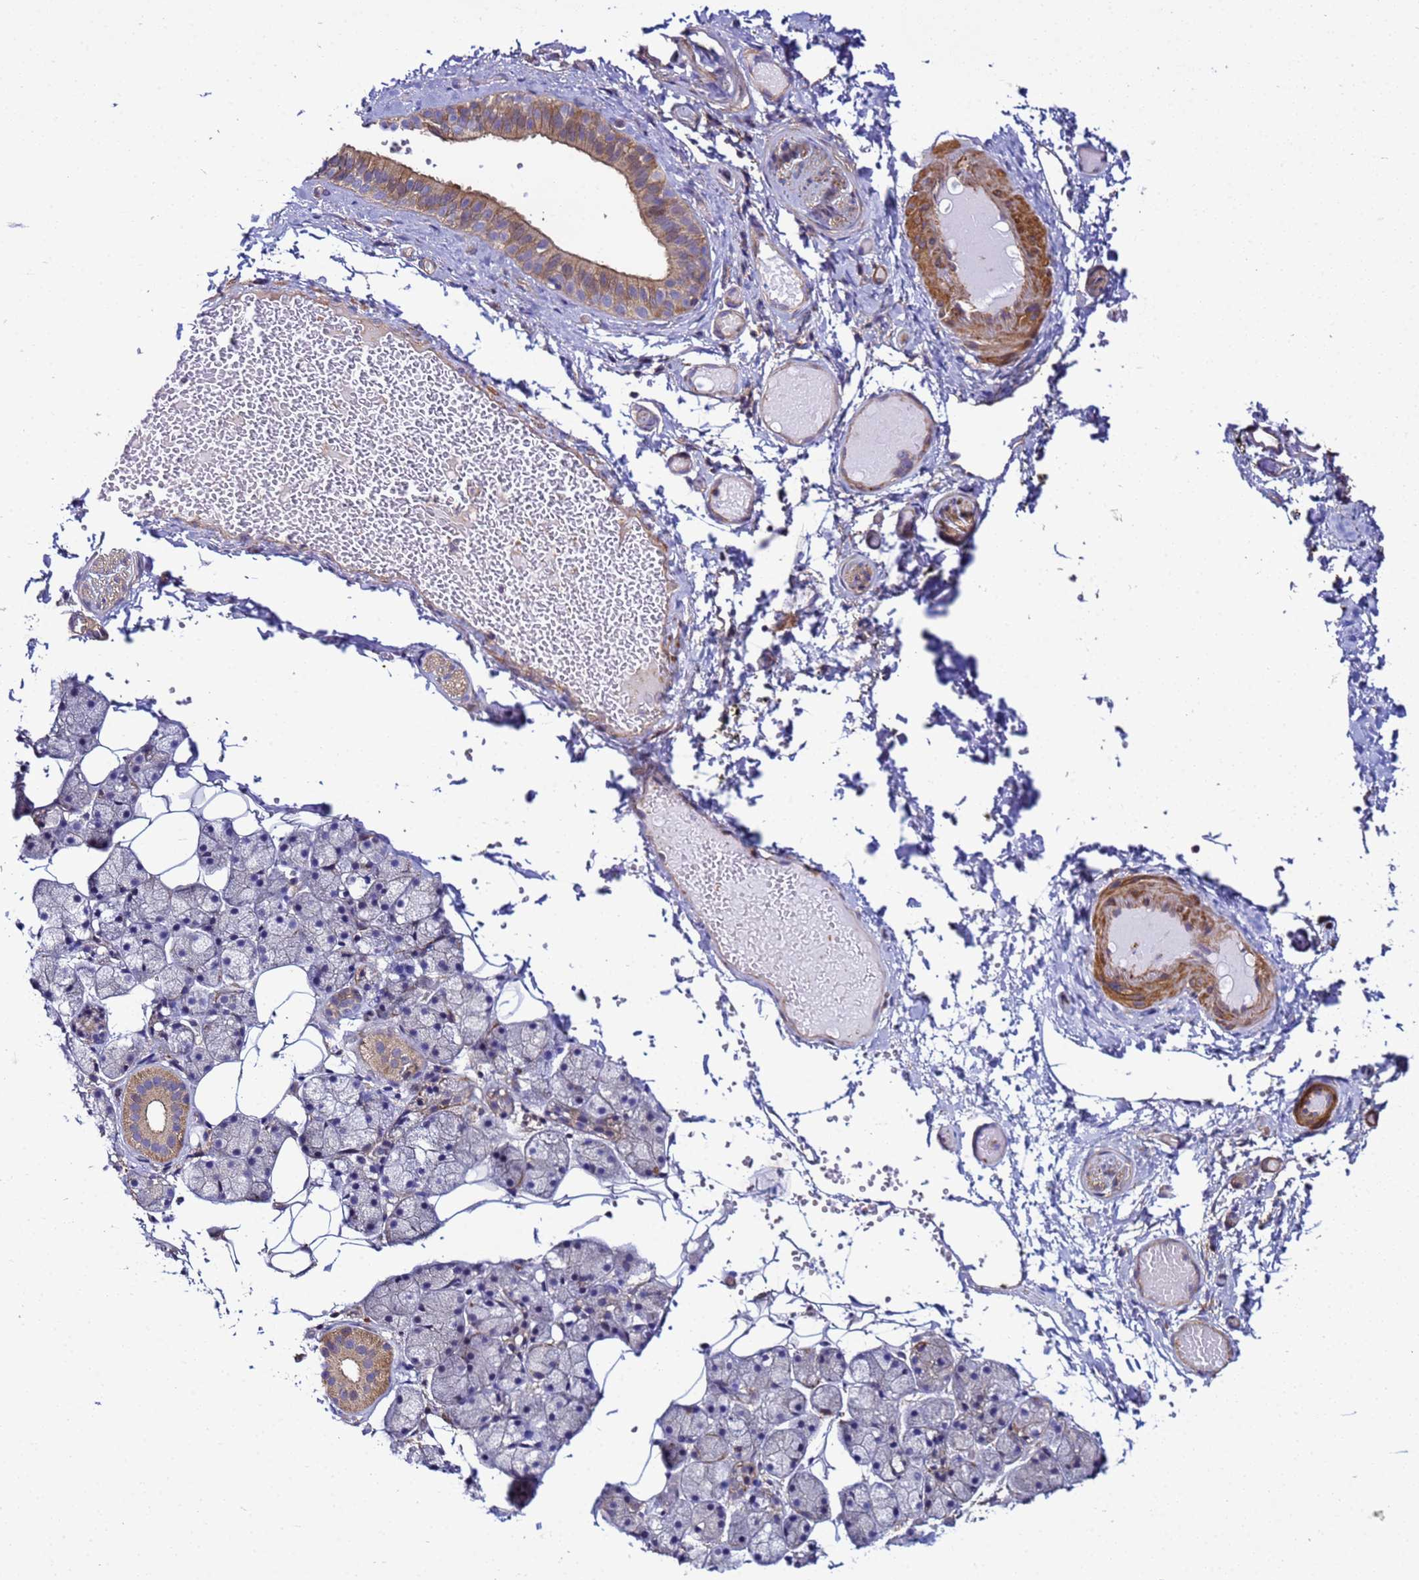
{"staining": {"intensity": "moderate", "quantity": "<25%", "location": "cytoplasmic/membranous"}, "tissue": "salivary gland", "cell_type": "Glandular cells", "image_type": "normal", "snomed": [{"axis": "morphology", "description": "Normal tissue, NOS"}, {"axis": "topography", "description": "Salivary gland"}], "caption": "The immunohistochemical stain shows moderate cytoplasmic/membranous positivity in glandular cells of normal salivary gland.", "gene": "STK38L", "patient": {"sex": "female", "age": 33}}